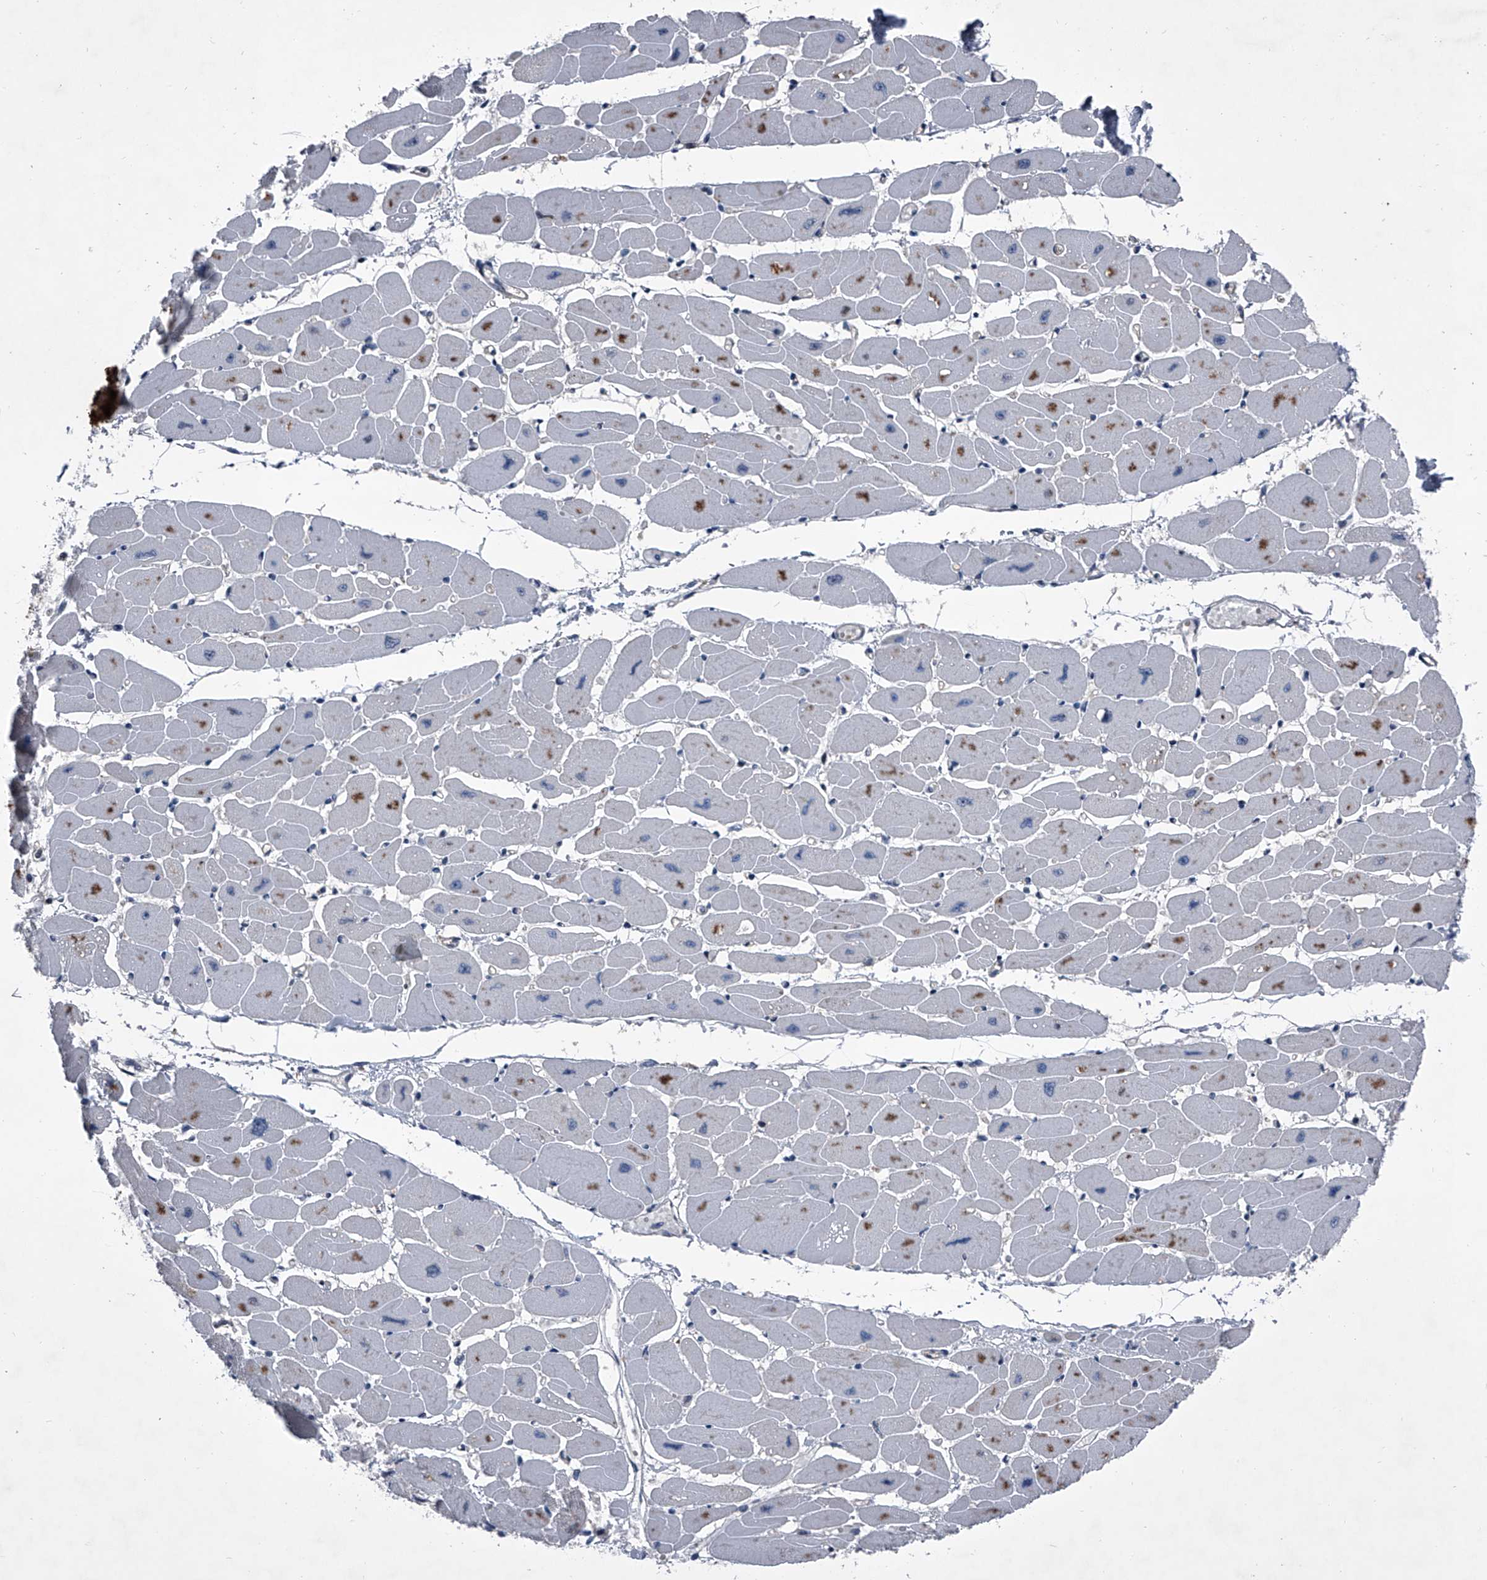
{"staining": {"intensity": "moderate", "quantity": "<25%", "location": "nuclear"}, "tissue": "heart muscle", "cell_type": "Cardiomyocytes", "image_type": "normal", "snomed": [{"axis": "morphology", "description": "Normal tissue, NOS"}, {"axis": "topography", "description": "Heart"}], "caption": "About <25% of cardiomyocytes in normal human heart muscle show moderate nuclear protein positivity as visualized by brown immunohistochemical staining.", "gene": "ELK4", "patient": {"sex": "female", "age": 54}}